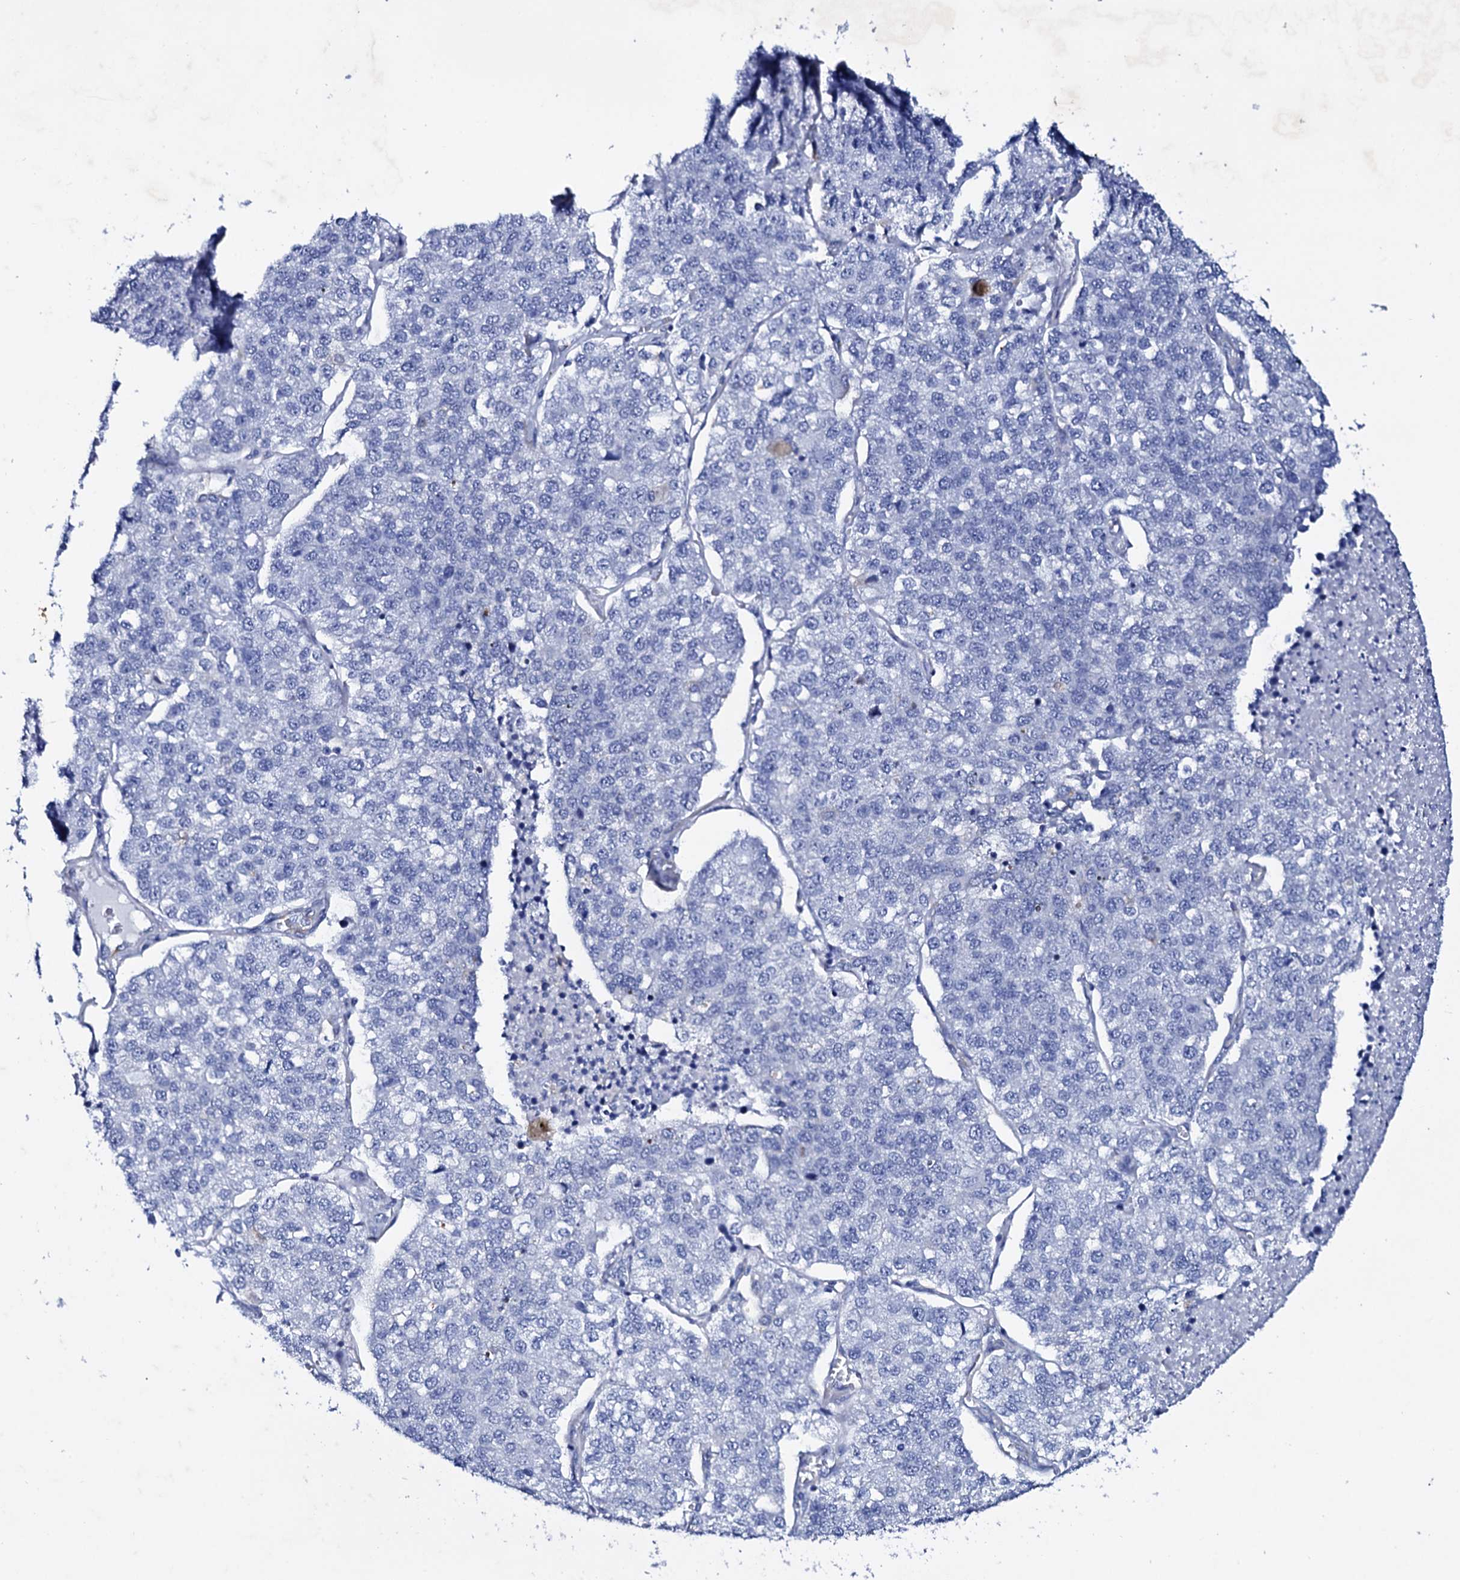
{"staining": {"intensity": "negative", "quantity": "none", "location": "none"}, "tissue": "lung cancer", "cell_type": "Tumor cells", "image_type": "cancer", "snomed": [{"axis": "morphology", "description": "Adenocarcinoma, NOS"}, {"axis": "topography", "description": "Lung"}], "caption": "Immunohistochemistry (IHC) image of neoplastic tissue: human lung cancer stained with DAB exhibits no significant protein staining in tumor cells.", "gene": "ITPRID2", "patient": {"sex": "male", "age": 49}}